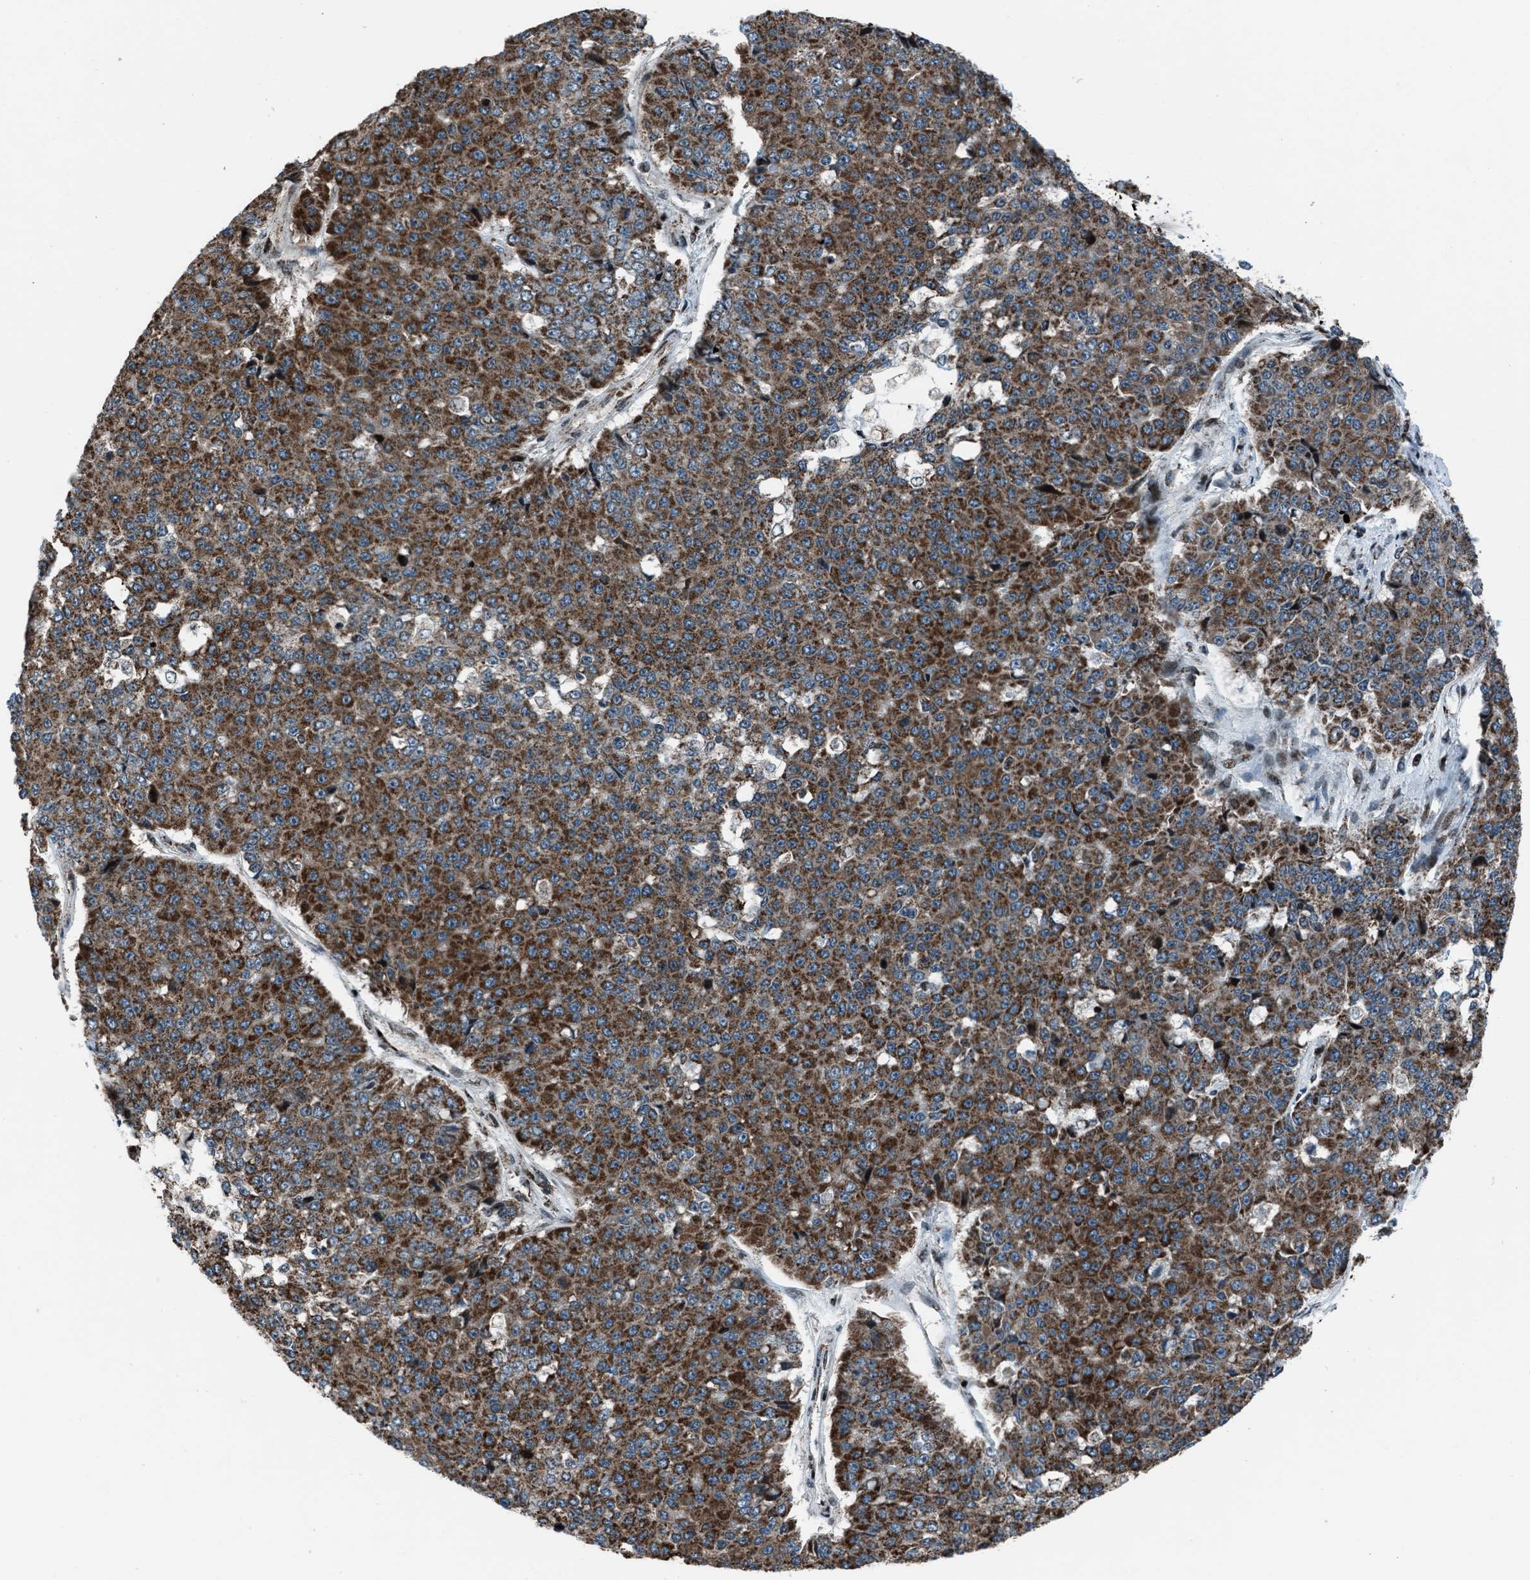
{"staining": {"intensity": "moderate", "quantity": ">75%", "location": "cytoplasmic/membranous"}, "tissue": "pancreatic cancer", "cell_type": "Tumor cells", "image_type": "cancer", "snomed": [{"axis": "morphology", "description": "Adenocarcinoma, NOS"}, {"axis": "topography", "description": "Pancreas"}], "caption": "Human pancreatic cancer stained with a brown dye displays moderate cytoplasmic/membranous positive positivity in approximately >75% of tumor cells.", "gene": "MORC3", "patient": {"sex": "male", "age": 50}}